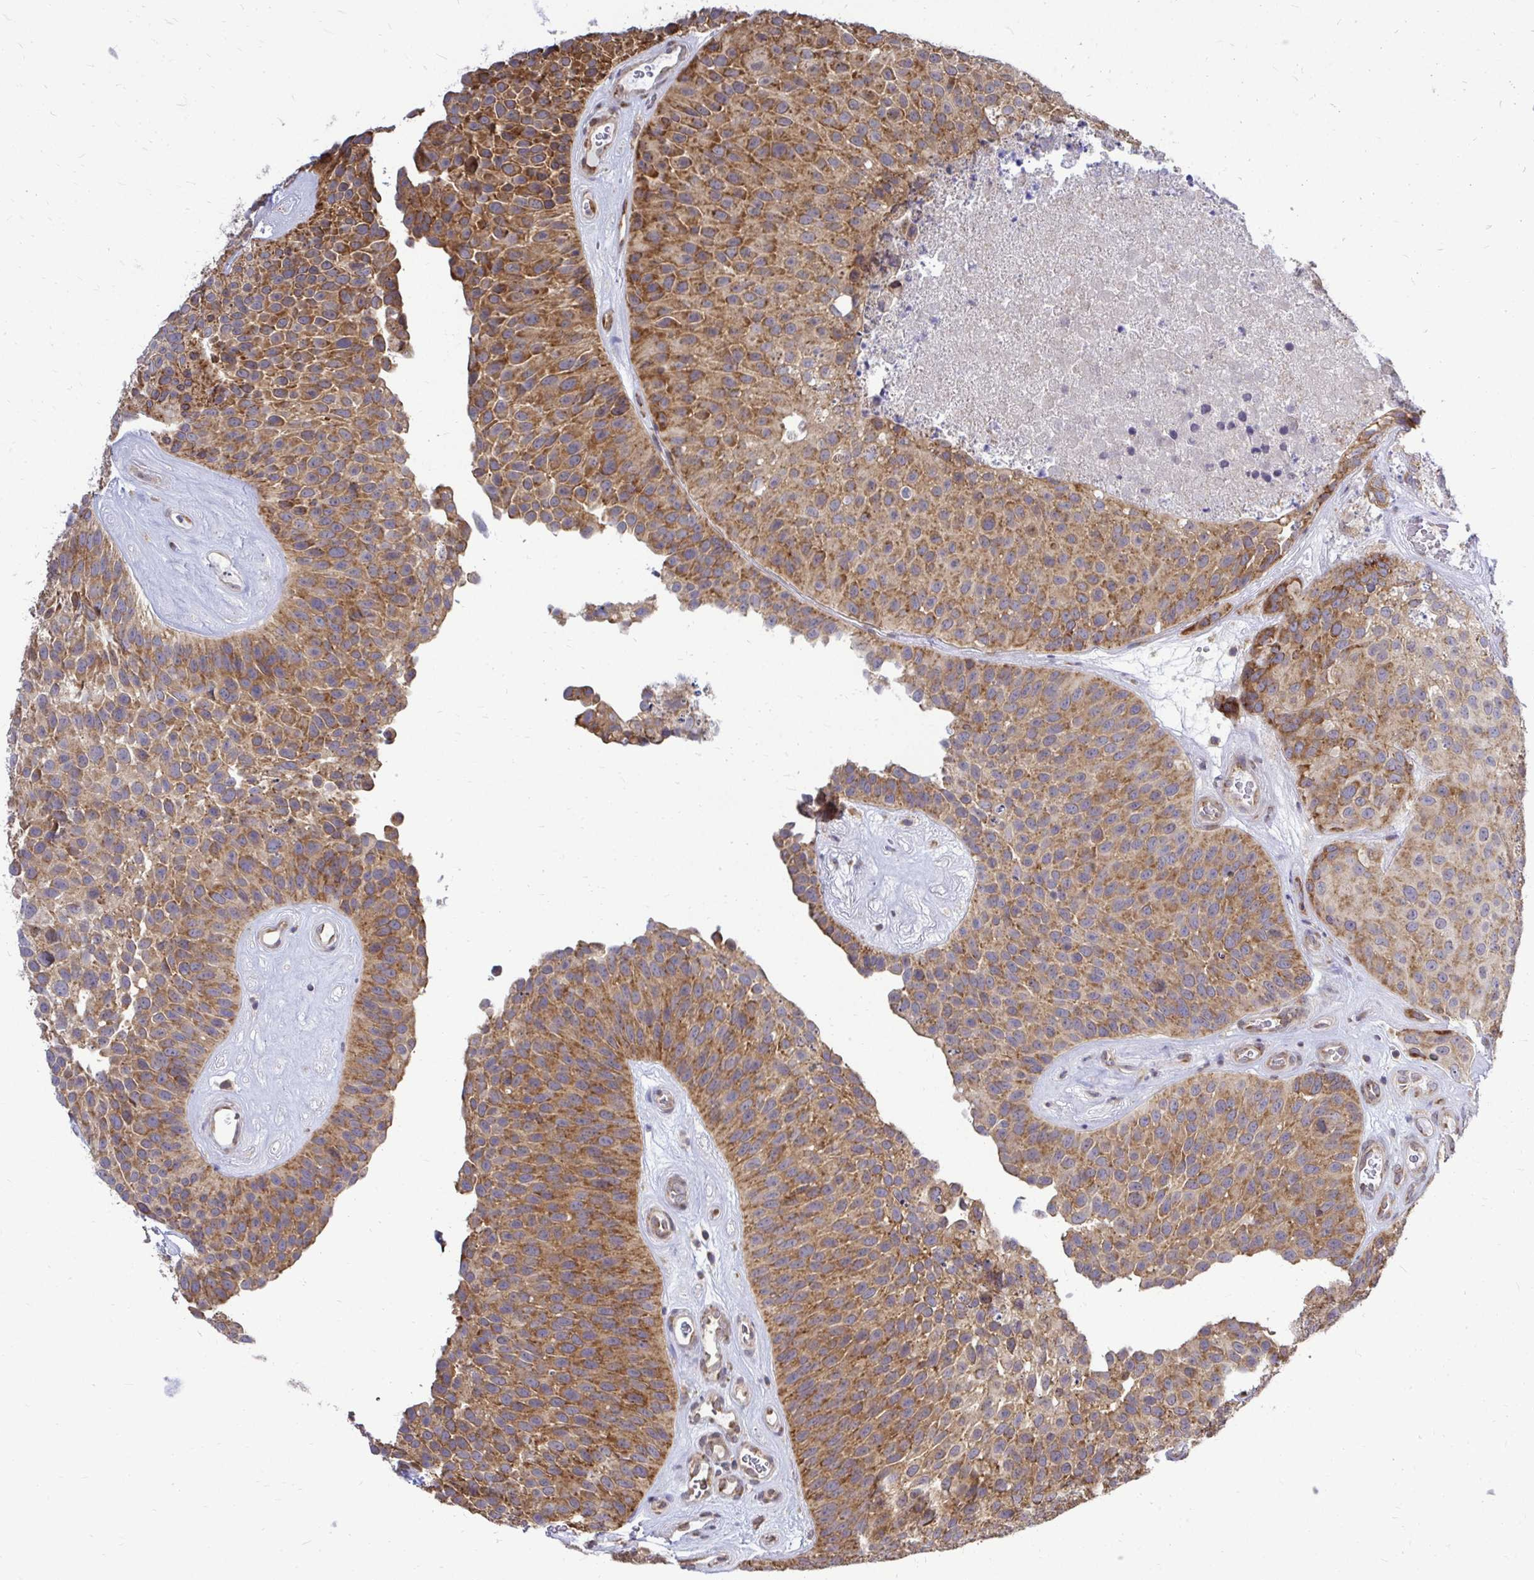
{"staining": {"intensity": "moderate", "quantity": ">75%", "location": "cytoplasmic/membranous"}, "tissue": "urothelial cancer", "cell_type": "Tumor cells", "image_type": "cancer", "snomed": [{"axis": "morphology", "description": "Urothelial carcinoma, Low grade"}, {"axis": "topography", "description": "Urinary bladder"}], "caption": "The micrograph exhibits staining of low-grade urothelial carcinoma, revealing moderate cytoplasmic/membranous protein staining (brown color) within tumor cells.", "gene": "FMR1", "patient": {"sex": "male", "age": 76}}